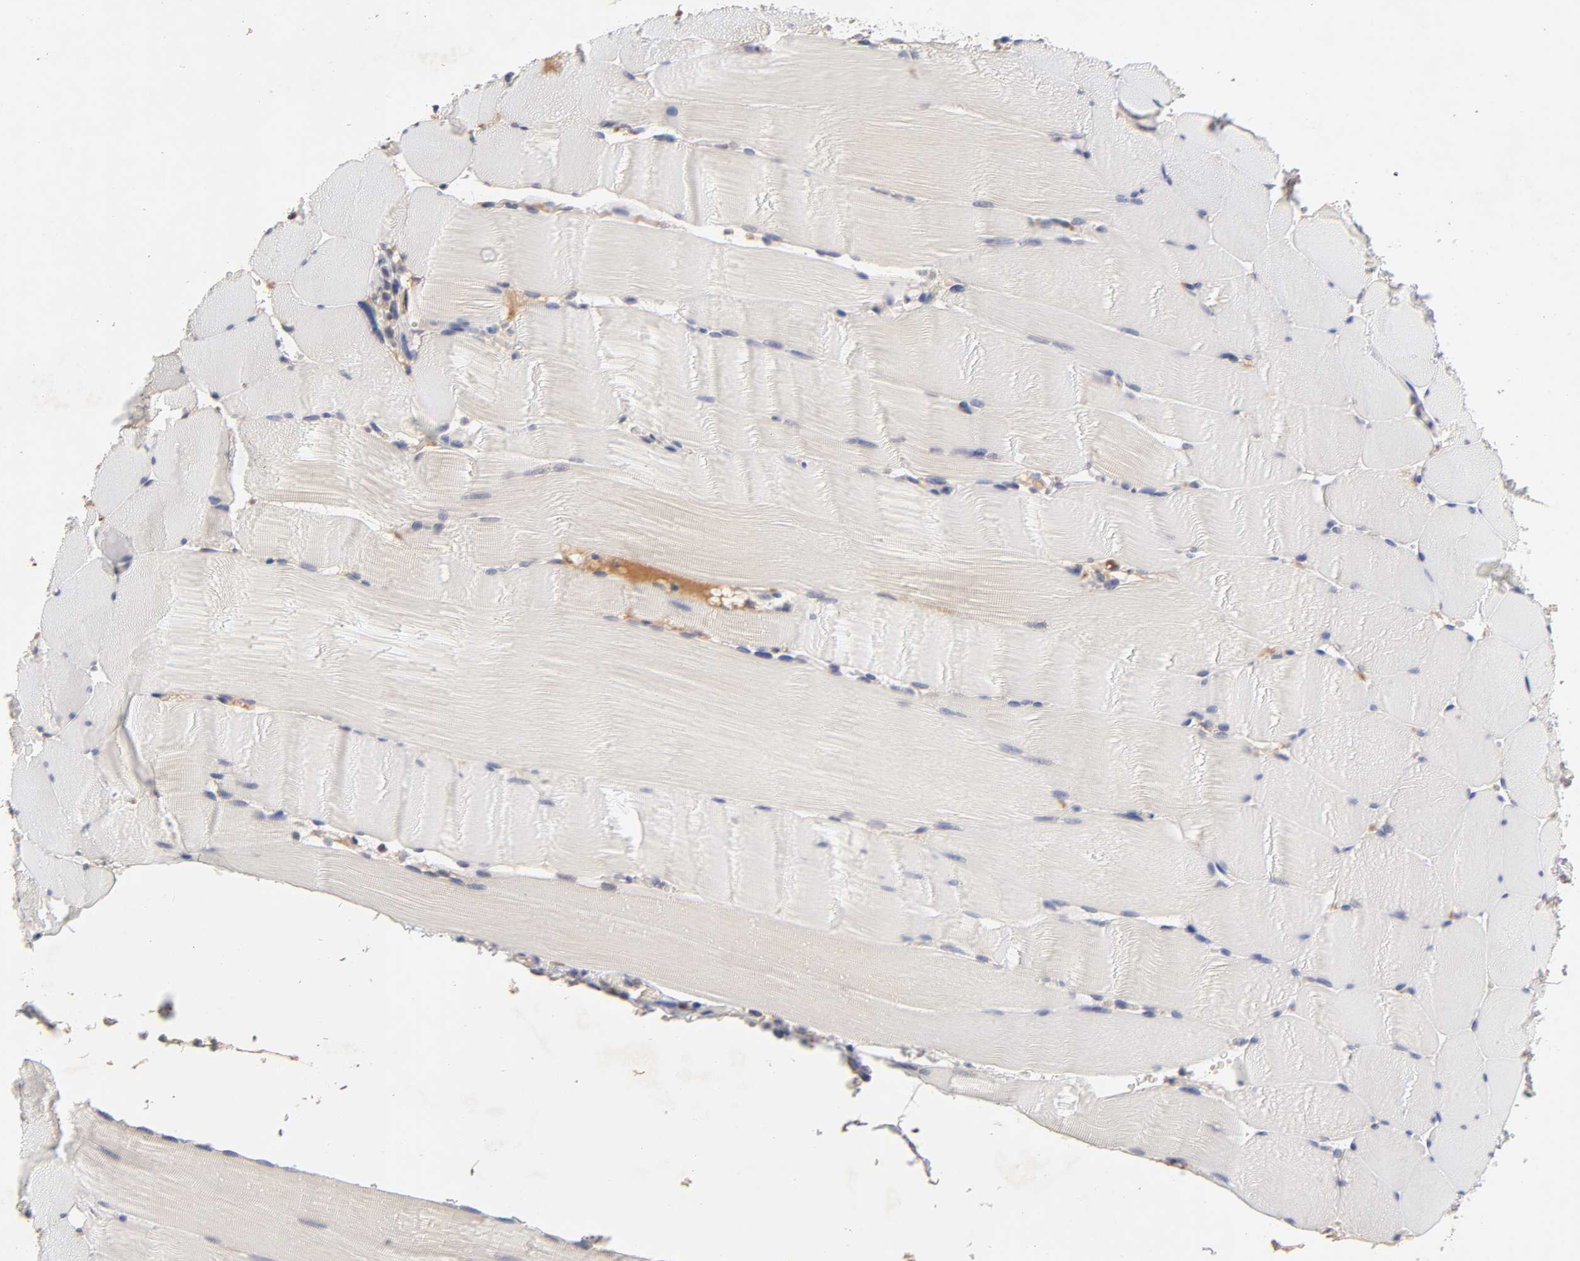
{"staining": {"intensity": "negative", "quantity": "none", "location": "none"}, "tissue": "skeletal muscle", "cell_type": "Myocytes", "image_type": "normal", "snomed": [{"axis": "morphology", "description": "Normal tissue, NOS"}, {"axis": "topography", "description": "Skeletal muscle"}], "caption": "Micrograph shows no significant protein staining in myocytes of unremarkable skeletal muscle.", "gene": "RPS29", "patient": {"sex": "male", "age": 62}}